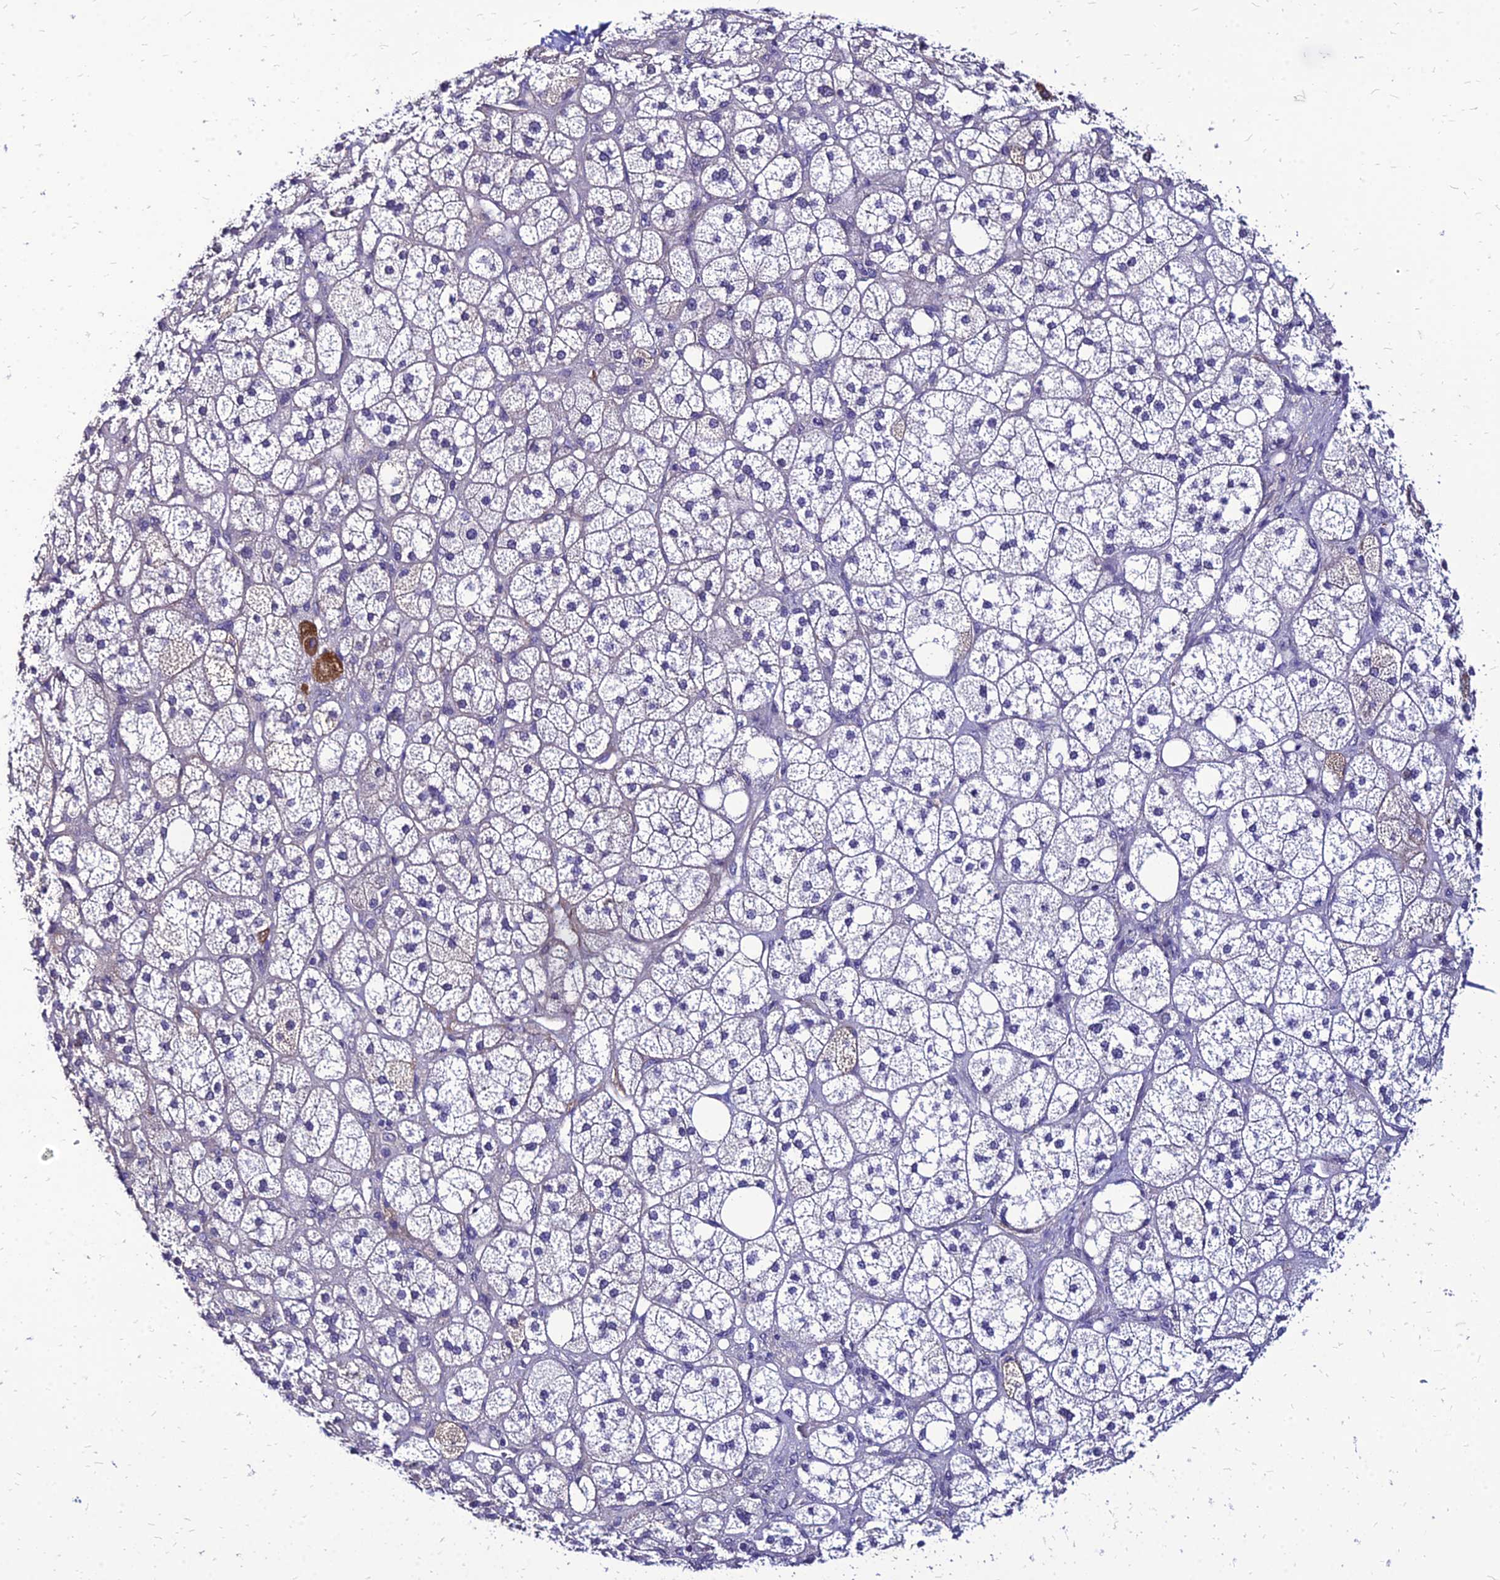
{"staining": {"intensity": "moderate", "quantity": "<25%", "location": "cytoplasmic/membranous"}, "tissue": "adrenal gland", "cell_type": "Glandular cells", "image_type": "normal", "snomed": [{"axis": "morphology", "description": "Normal tissue, NOS"}, {"axis": "topography", "description": "Adrenal gland"}], "caption": "DAB (3,3'-diaminobenzidine) immunohistochemical staining of benign adrenal gland displays moderate cytoplasmic/membranous protein expression in approximately <25% of glandular cells. The protein is stained brown, and the nuclei are stained in blue (DAB (3,3'-diaminobenzidine) IHC with brightfield microscopy, high magnification).", "gene": "YEATS2", "patient": {"sex": "male", "age": 61}}